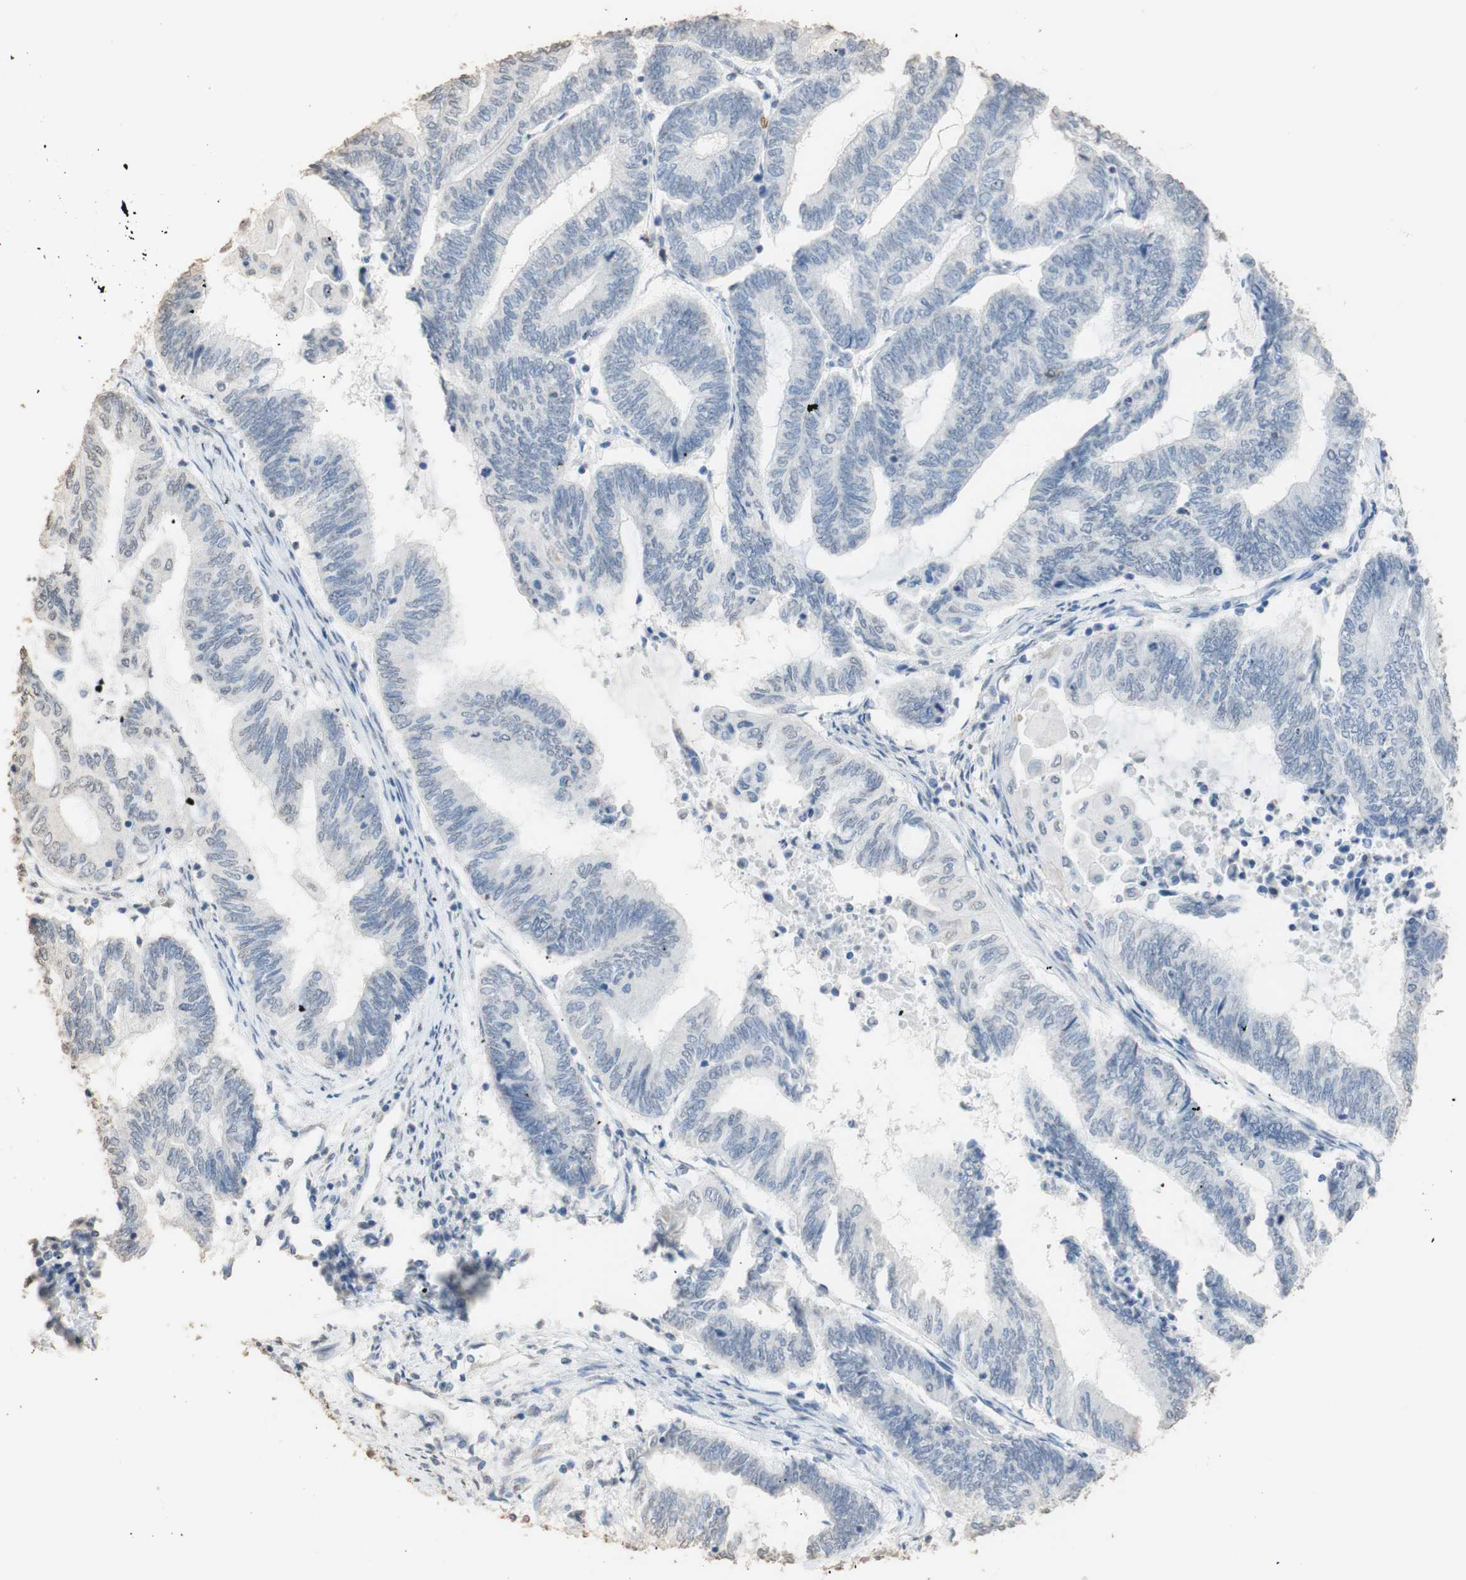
{"staining": {"intensity": "negative", "quantity": "none", "location": "none"}, "tissue": "endometrial cancer", "cell_type": "Tumor cells", "image_type": "cancer", "snomed": [{"axis": "morphology", "description": "Adenocarcinoma, NOS"}, {"axis": "topography", "description": "Uterus"}, {"axis": "topography", "description": "Endometrium"}], "caption": "IHC image of endometrial adenocarcinoma stained for a protein (brown), which shows no positivity in tumor cells. (Stains: DAB IHC with hematoxylin counter stain, Microscopy: brightfield microscopy at high magnification).", "gene": "L1CAM", "patient": {"sex": "female", "age": 70}}